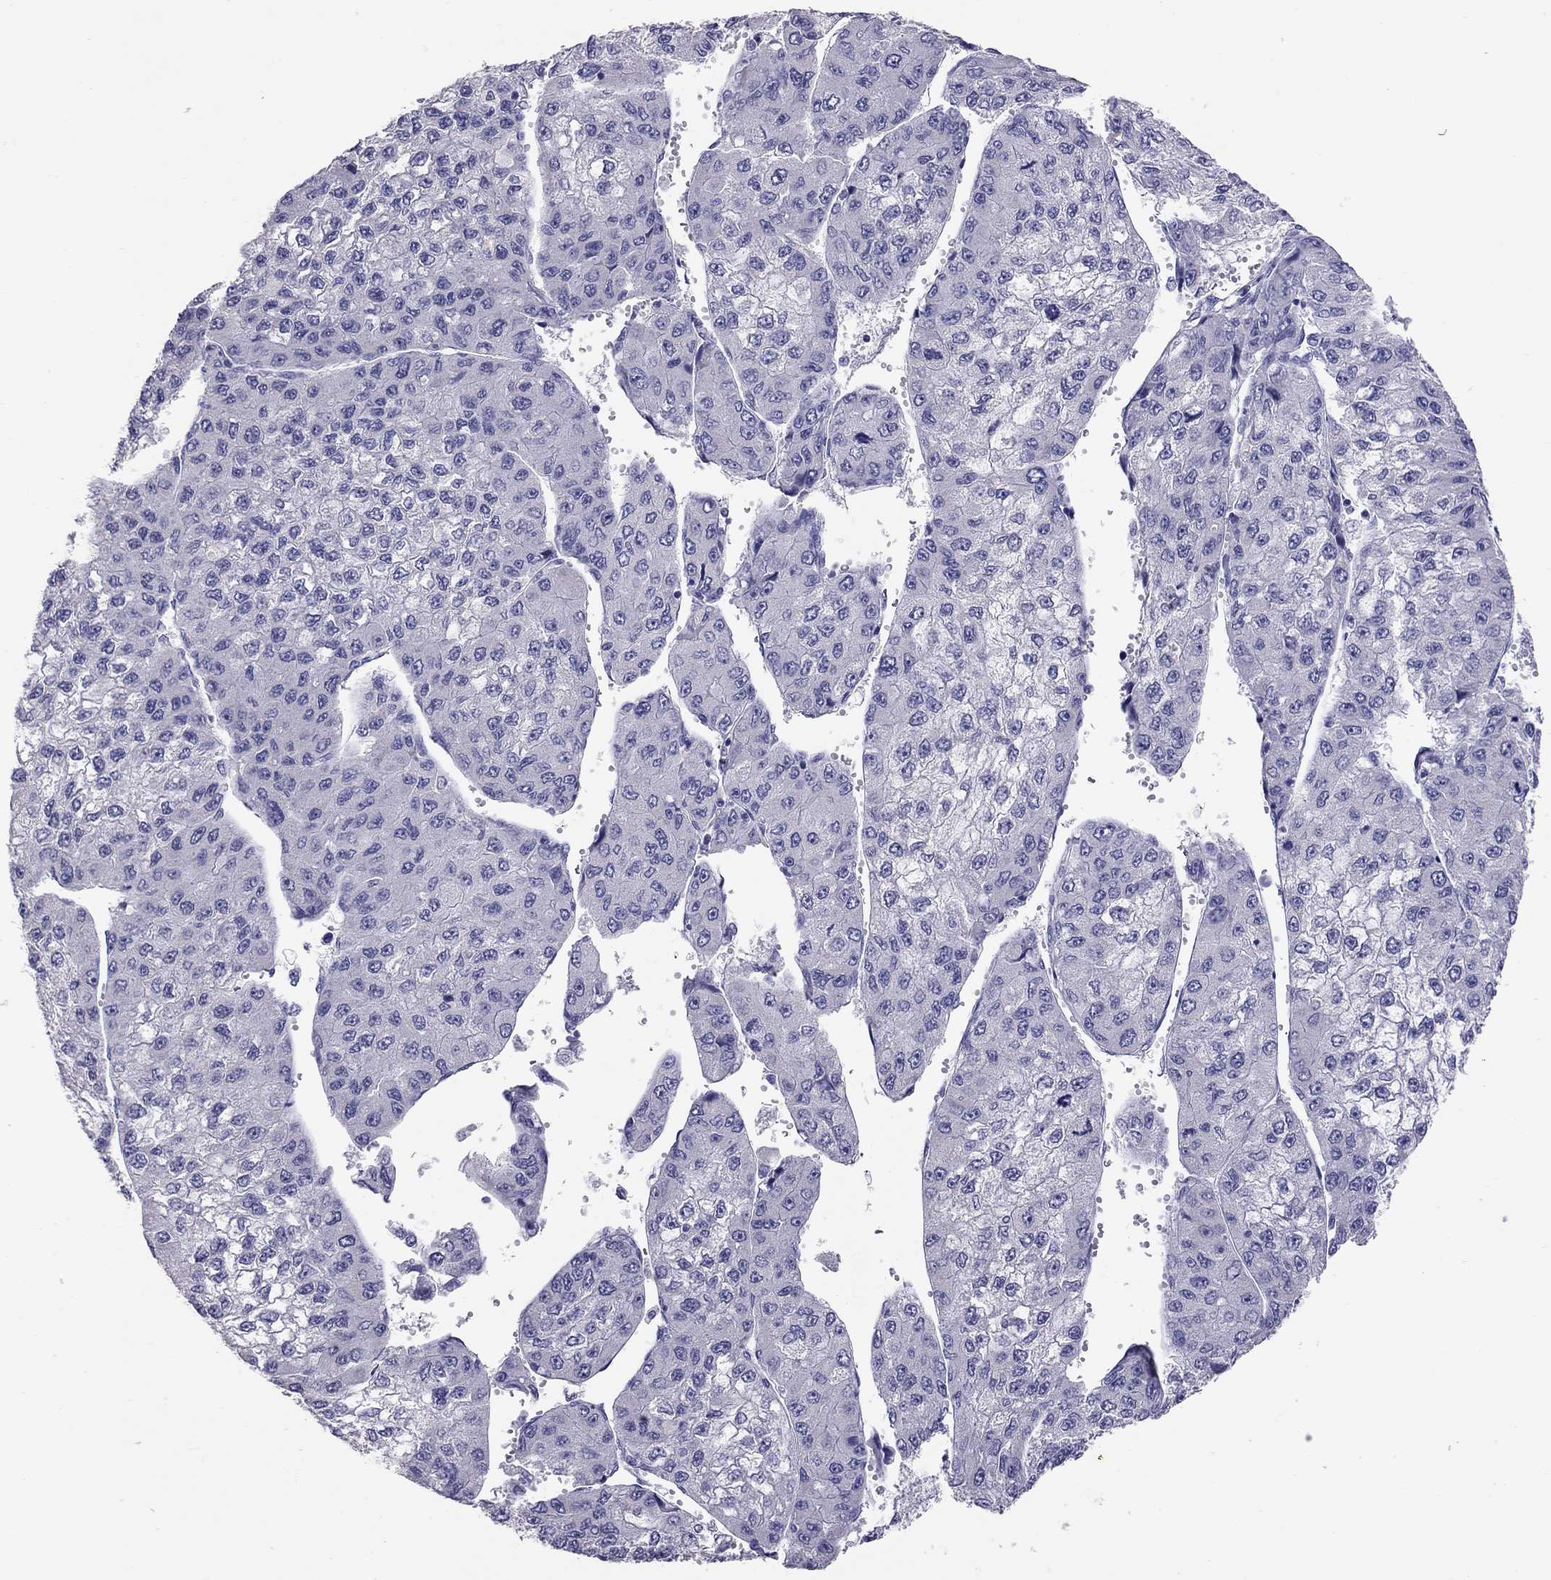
{"staining": {"intensity": "negative", "quantity": "none", "location": "none"}, "tissue": "liver cancer", "cell_type": "Tumor cells", "image_type": "cancer", "snomed": [{"axis": "morphology", "description": "Carcinoma, Hepatocellular, NOS"}, {"axis": "topography", "description": "Liver"}], "caption": "A high-resolution histopathology image shows IHC staining of liver hepatocellular carcinoma, which shows no significant positivity in tumor cells. (IHC, brightfield microscopy, high magnification).", "gene": "PSMB11", "patient": {"sex": "female", "age": 66}}